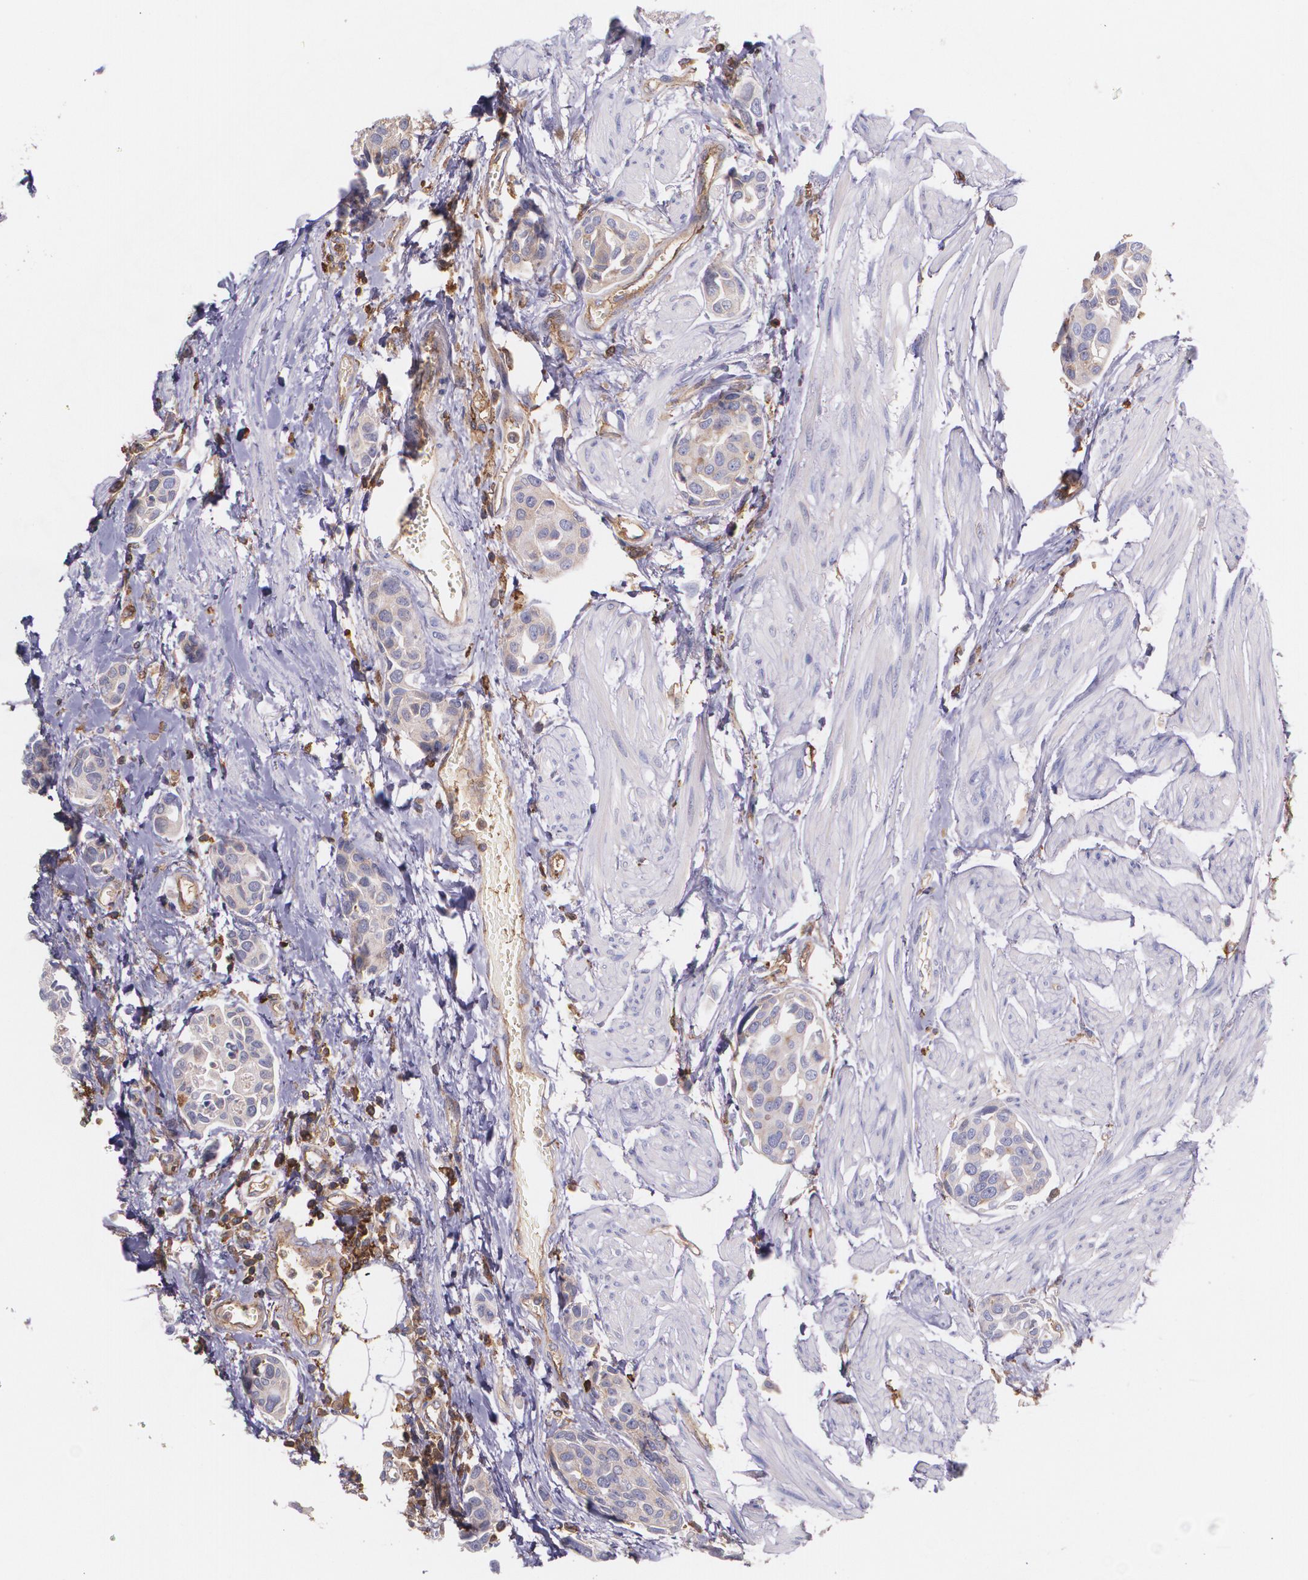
{"staining": {"intensity": "weak", "quantity": "25%-75%", "location": "cytoplasmic/membranous"}, "tissue": "urothelial cancer", "cell_type": "Tumor cells", "image_type": "cancer", "snomed": [{"axis": "morphology", "description": "Urothelial carcinoma, High grade"}, {"axis": "topography", "description": "Urinary bladder"}], "caption": "A micrograph showing weak cytoplasmic/membranous expression in approximately 25%-75% of tumor cells in urothelial cancer, as visualized by brown immunohistochemical staining.", "gene": "B2M", "patient": {"sex": "male", "age": 78}}